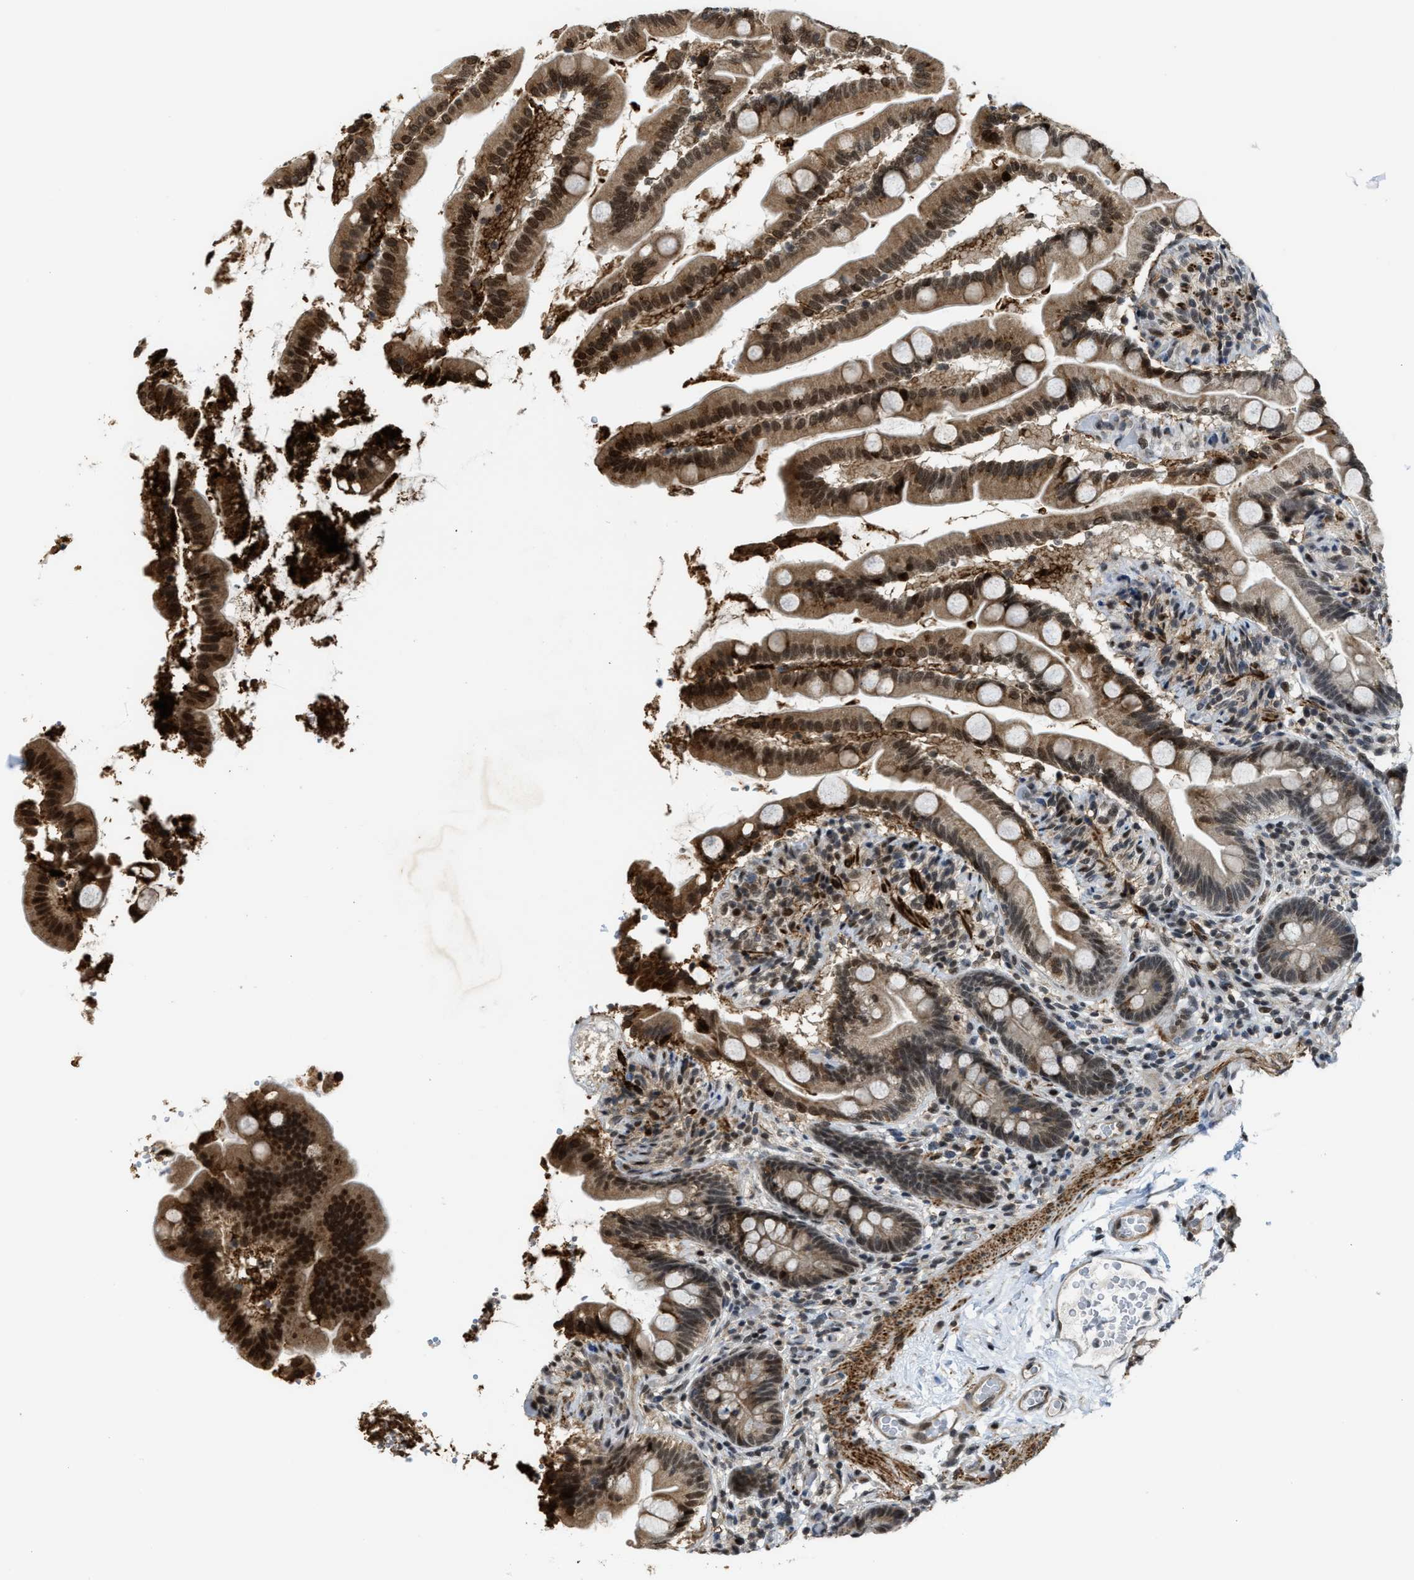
{"staining": {"intensity": "moderate", "quantity": ">75%", "location": "cytoplasmic/membranous,nuclear"}, "tissue": "small intestine", "cell_type": "Glandular cells", "image_type": "normal", "snomed": [{"axis": "morphology", "description": "Normal tissue, NOS"}, {"axis": "topography", "description": "Small intestine"}], "caption": "Protein staining displays moderate cytoplasmic/membranous,nuclear staining in about >75% of glandular cells in unremarkable small intestine.", "gene": "ZNF250", "patient": {"sex": "female", "age": 56}}